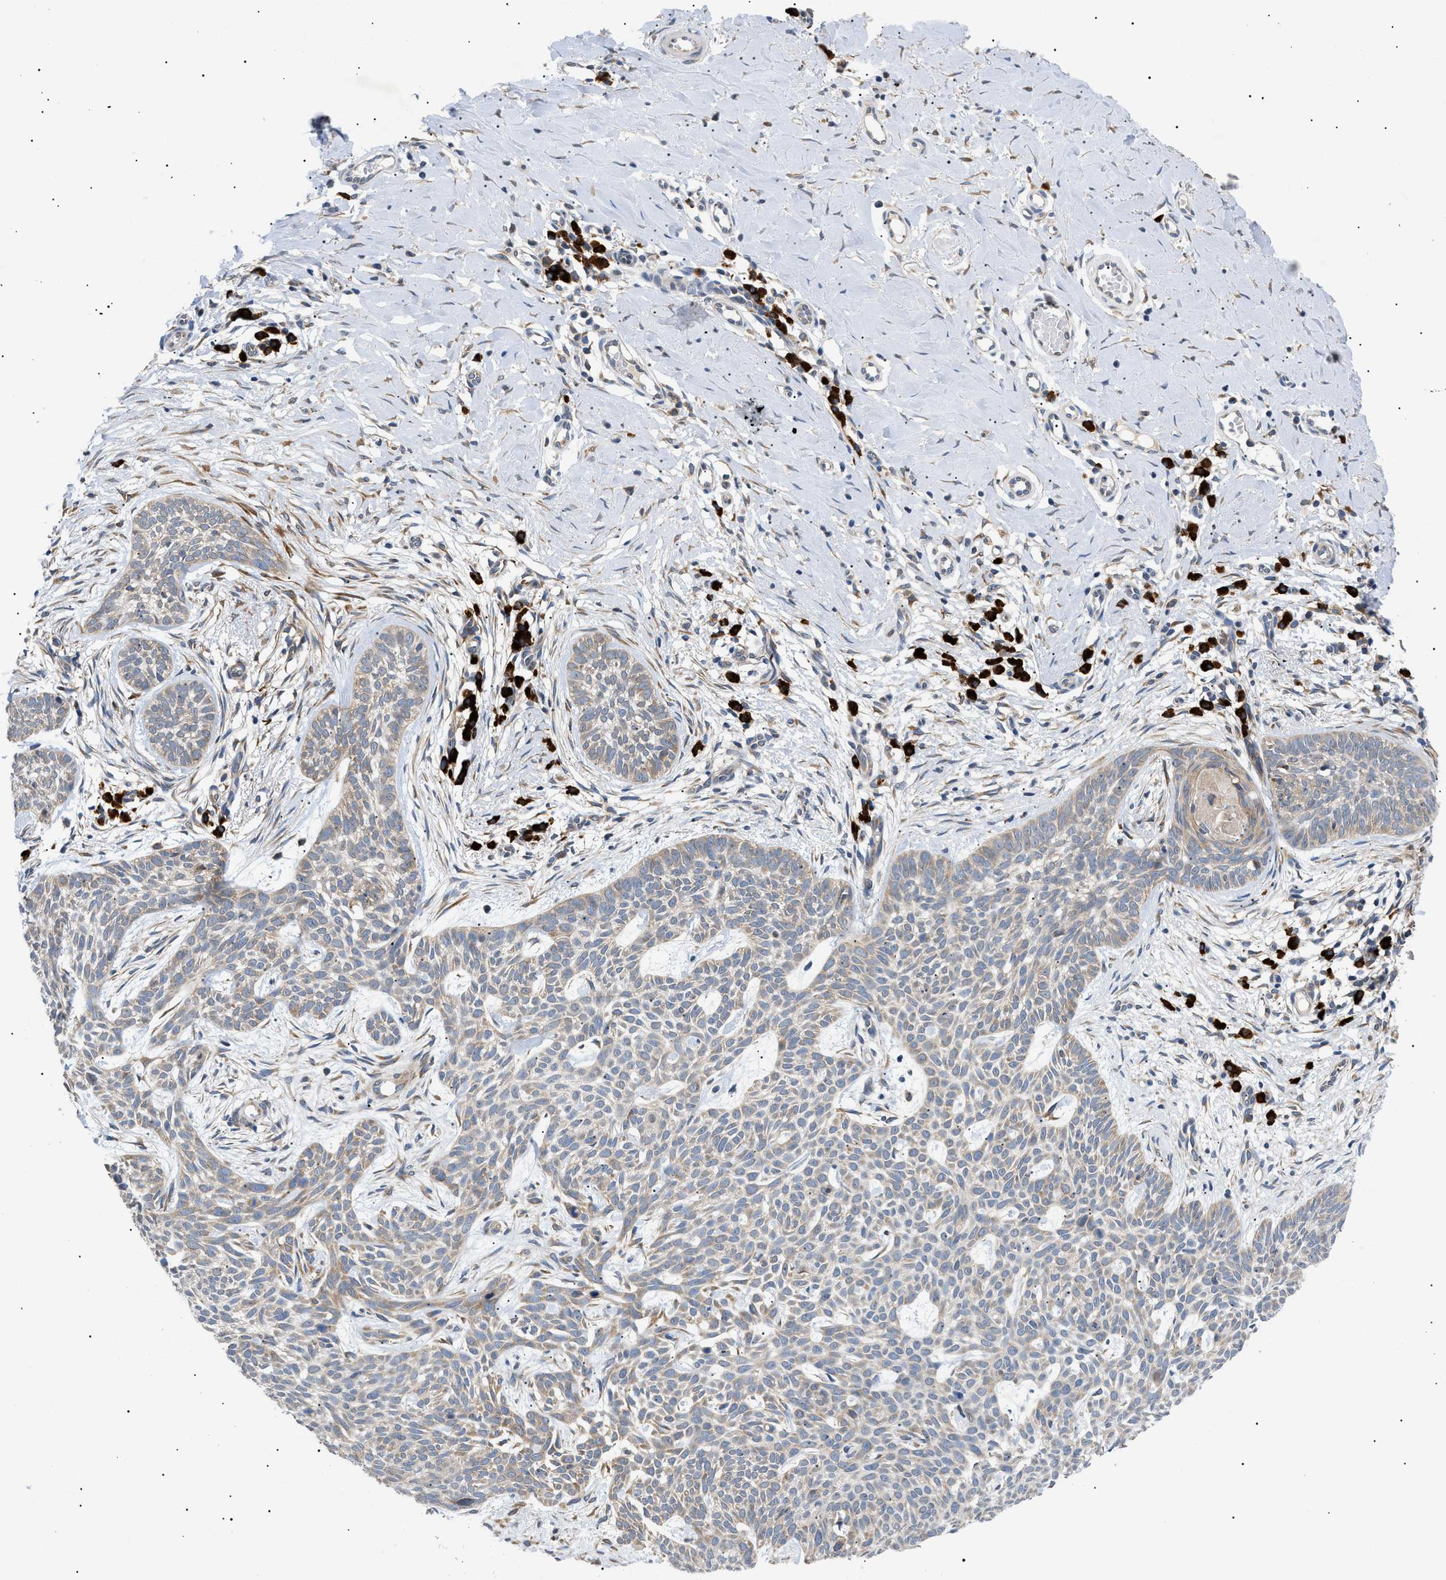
{"staining": {"intensity": "weak", "quantity": ">75%", "location": "cytoplasmic/membranous"}, "tissue": "skin cancer", "cell_type": "Tumor cells", "image_type": "cancer", "snomed": [{"axis": "morphology", "description": "Basal cell carcinoma"}, {"axis": "topography", "description": "Skin"}], "caption": "Weak cytoplasmic/membranous positivity is appreciated in about >75% of tumor cells in skin basal cell carcinoma.", "gene": "DERL1", "patient": {"sex": "female", "age": 59}}